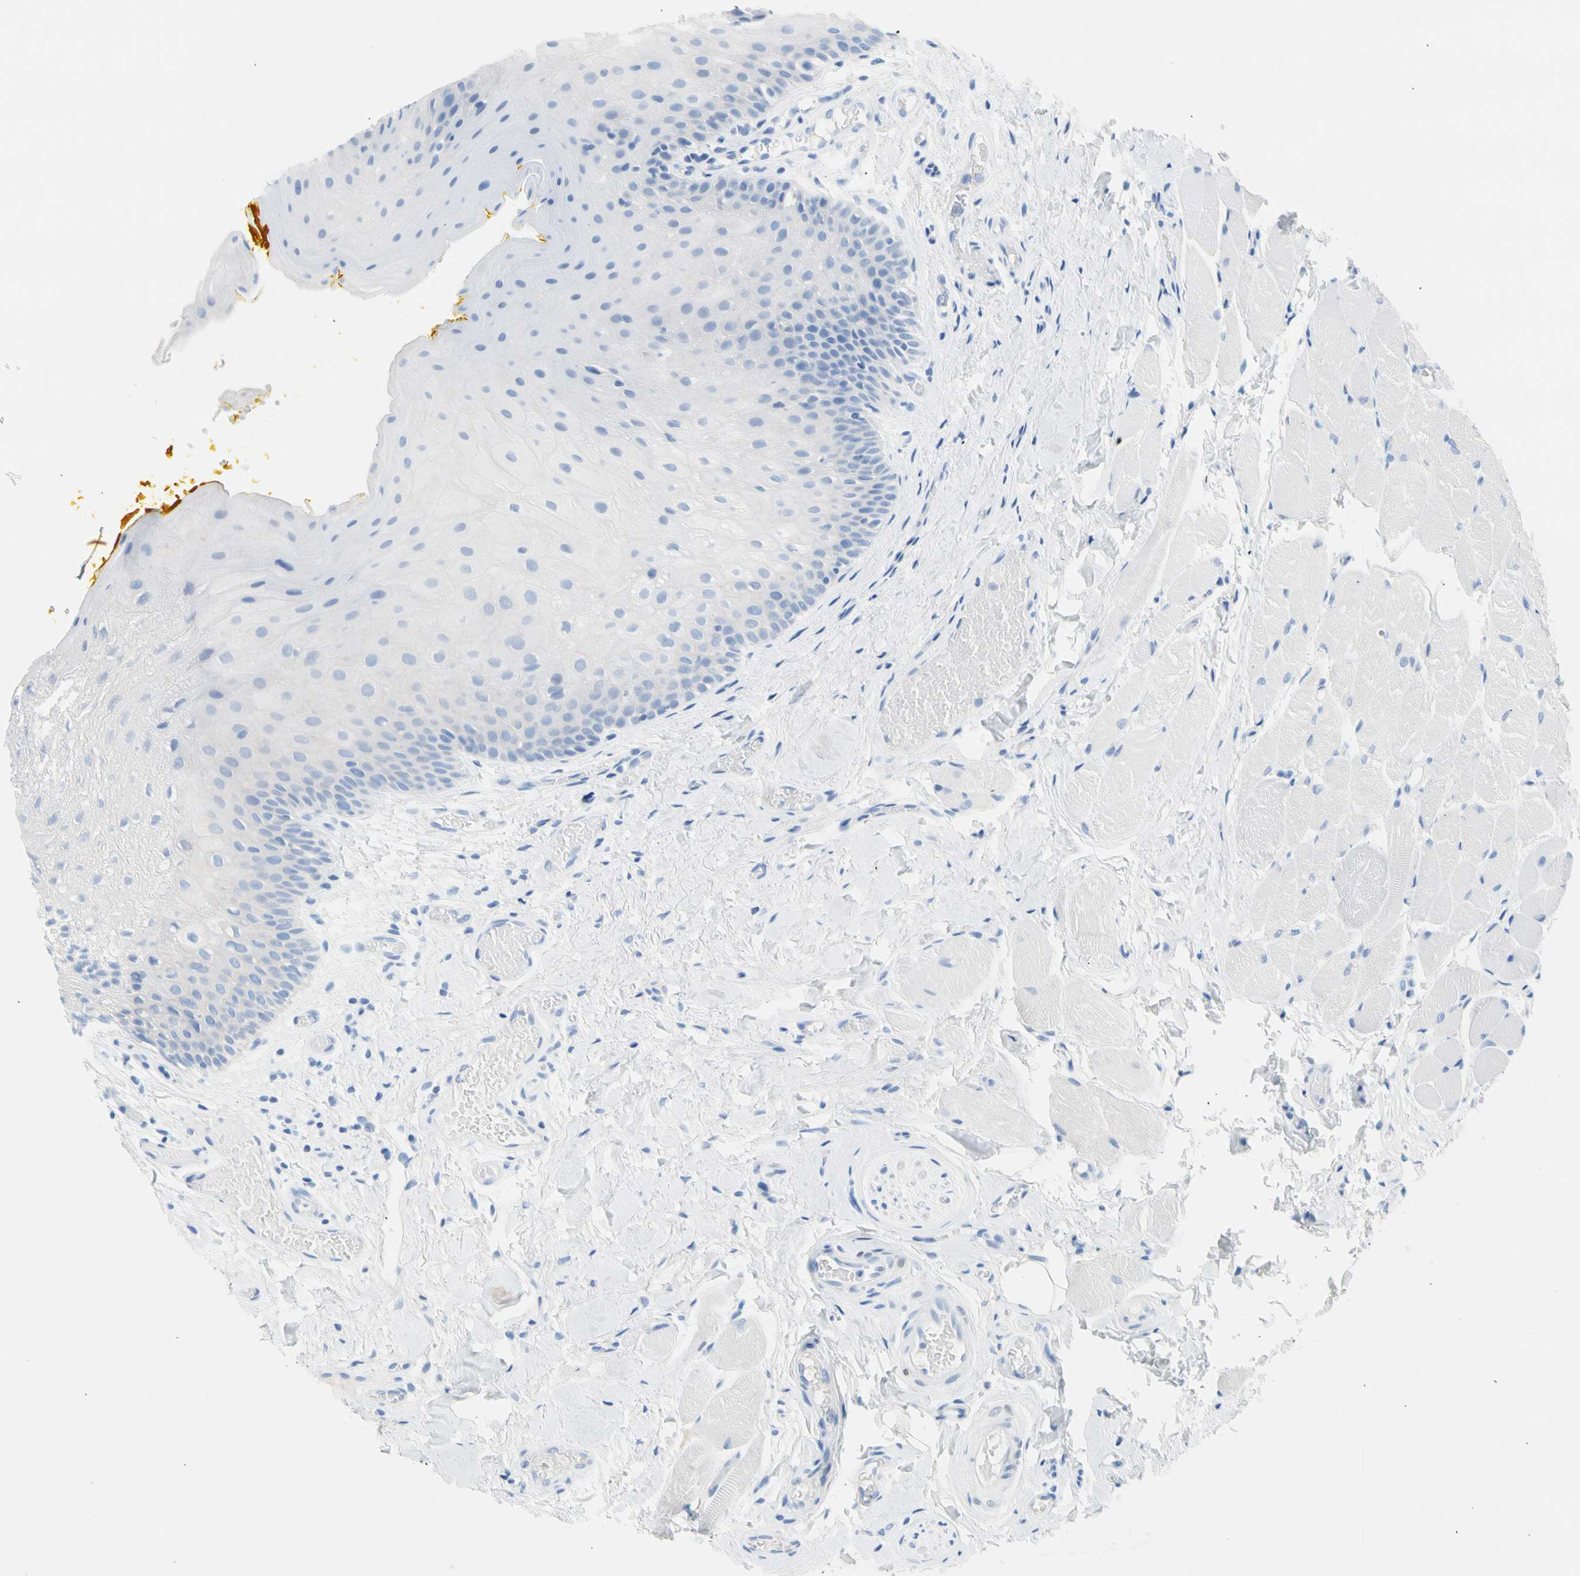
{"staining": {"intensity": "negative", "quantity": "none", "location": "none"}, "tissue": "oral mucosa", "cell_type": "Squamous epithelial cells", "image_type": "normal", "snomed": [{"axis": "morphology", "description": "Normal tissue, NOS"}, {"axis": "topography", "description": "Oral tissue"}], "caption": "IHC histopathology image of normal oral mucosa stained for a protein (brown), which exhibits no positivity in squamous epithelial cells.", "gene": "CEL", "patient": {"sex": "male", "age": 54}}